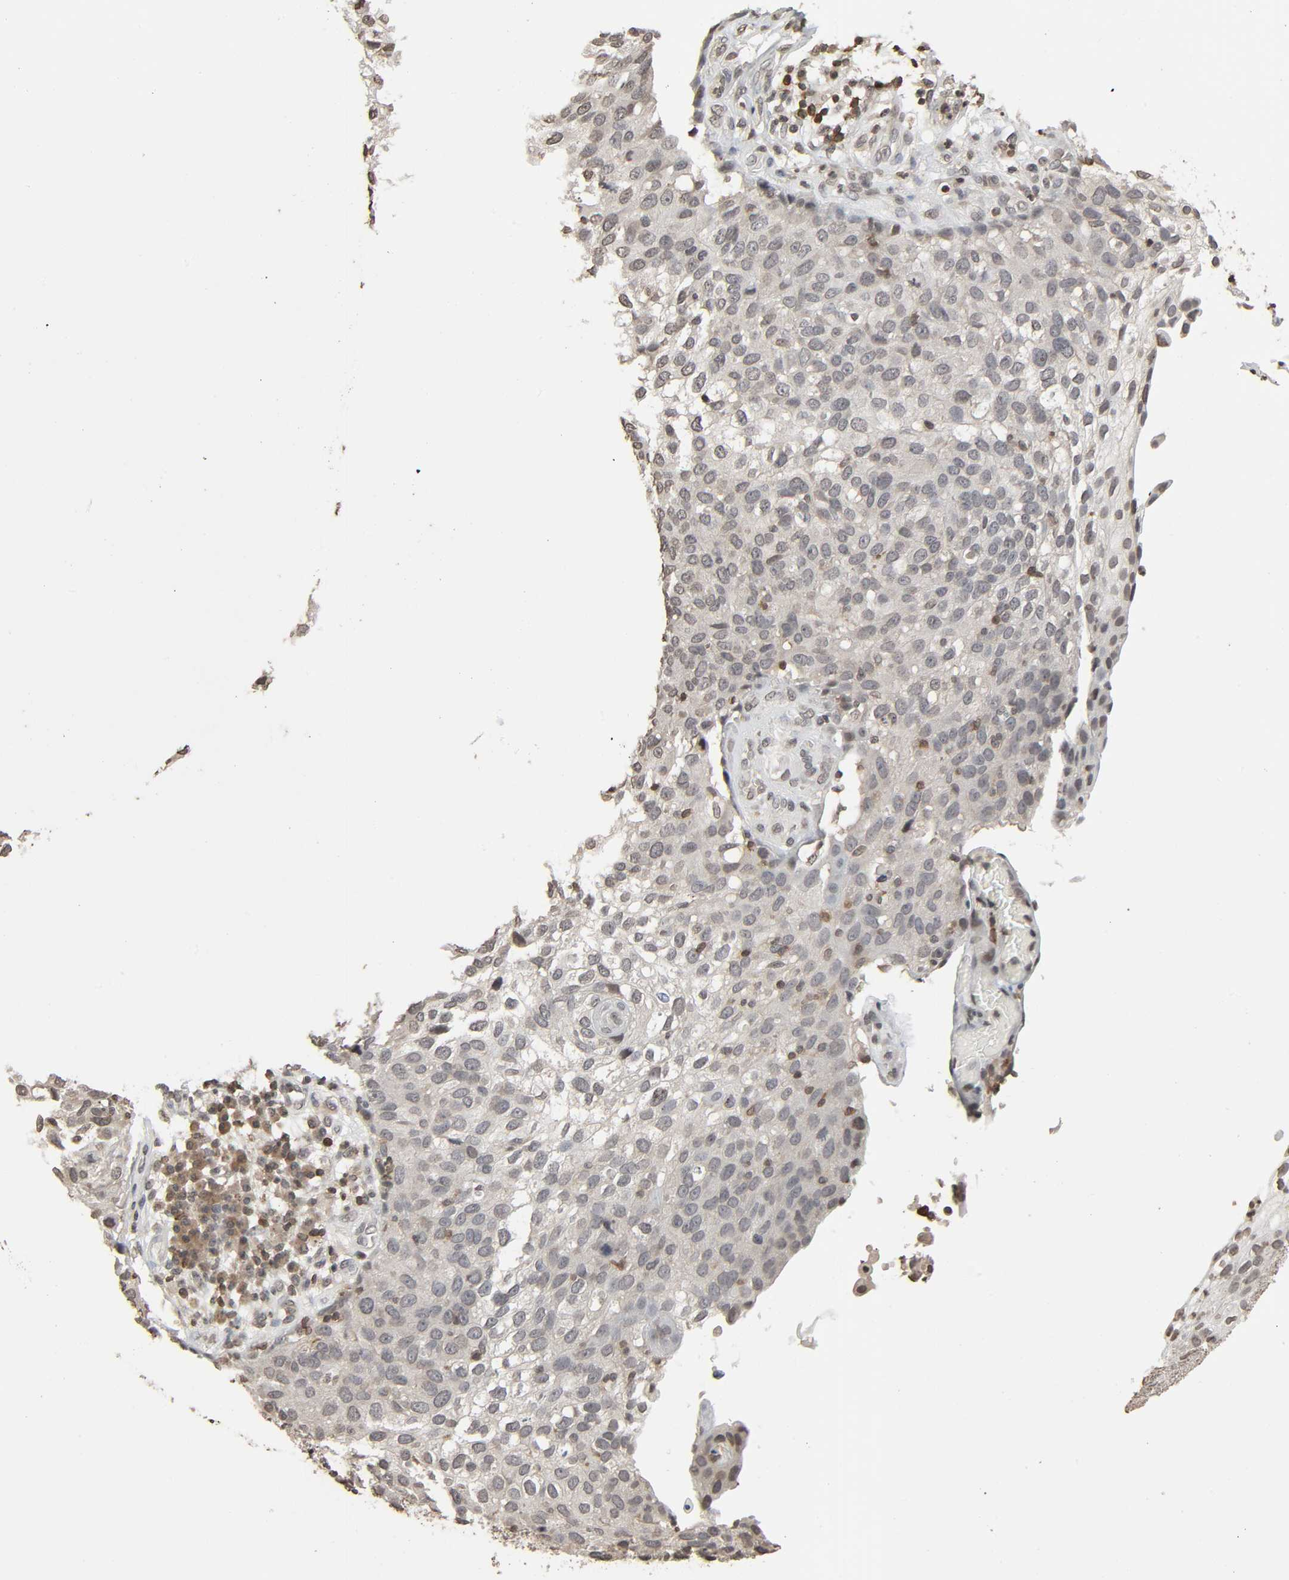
{"staining": {"intensity": "negative", "quantity": "none", "location": "none"}, "tissue": "skin cancer", "cell_type": "Tumor cells", "image_type": "cancer", "snomed": [{"axis": "morphology", "description": "Squamous cell carcinoma, NOS"}, {"axis": "topography", "description": "Skin"}], "caption": "This is an immunohistochemistry (IHC) photomicrograph of skin squamous cell carcinoma. There is no positivity in tumor cells.", "gene": "STK4", "patient": {"sex": "male", "age": 87}}